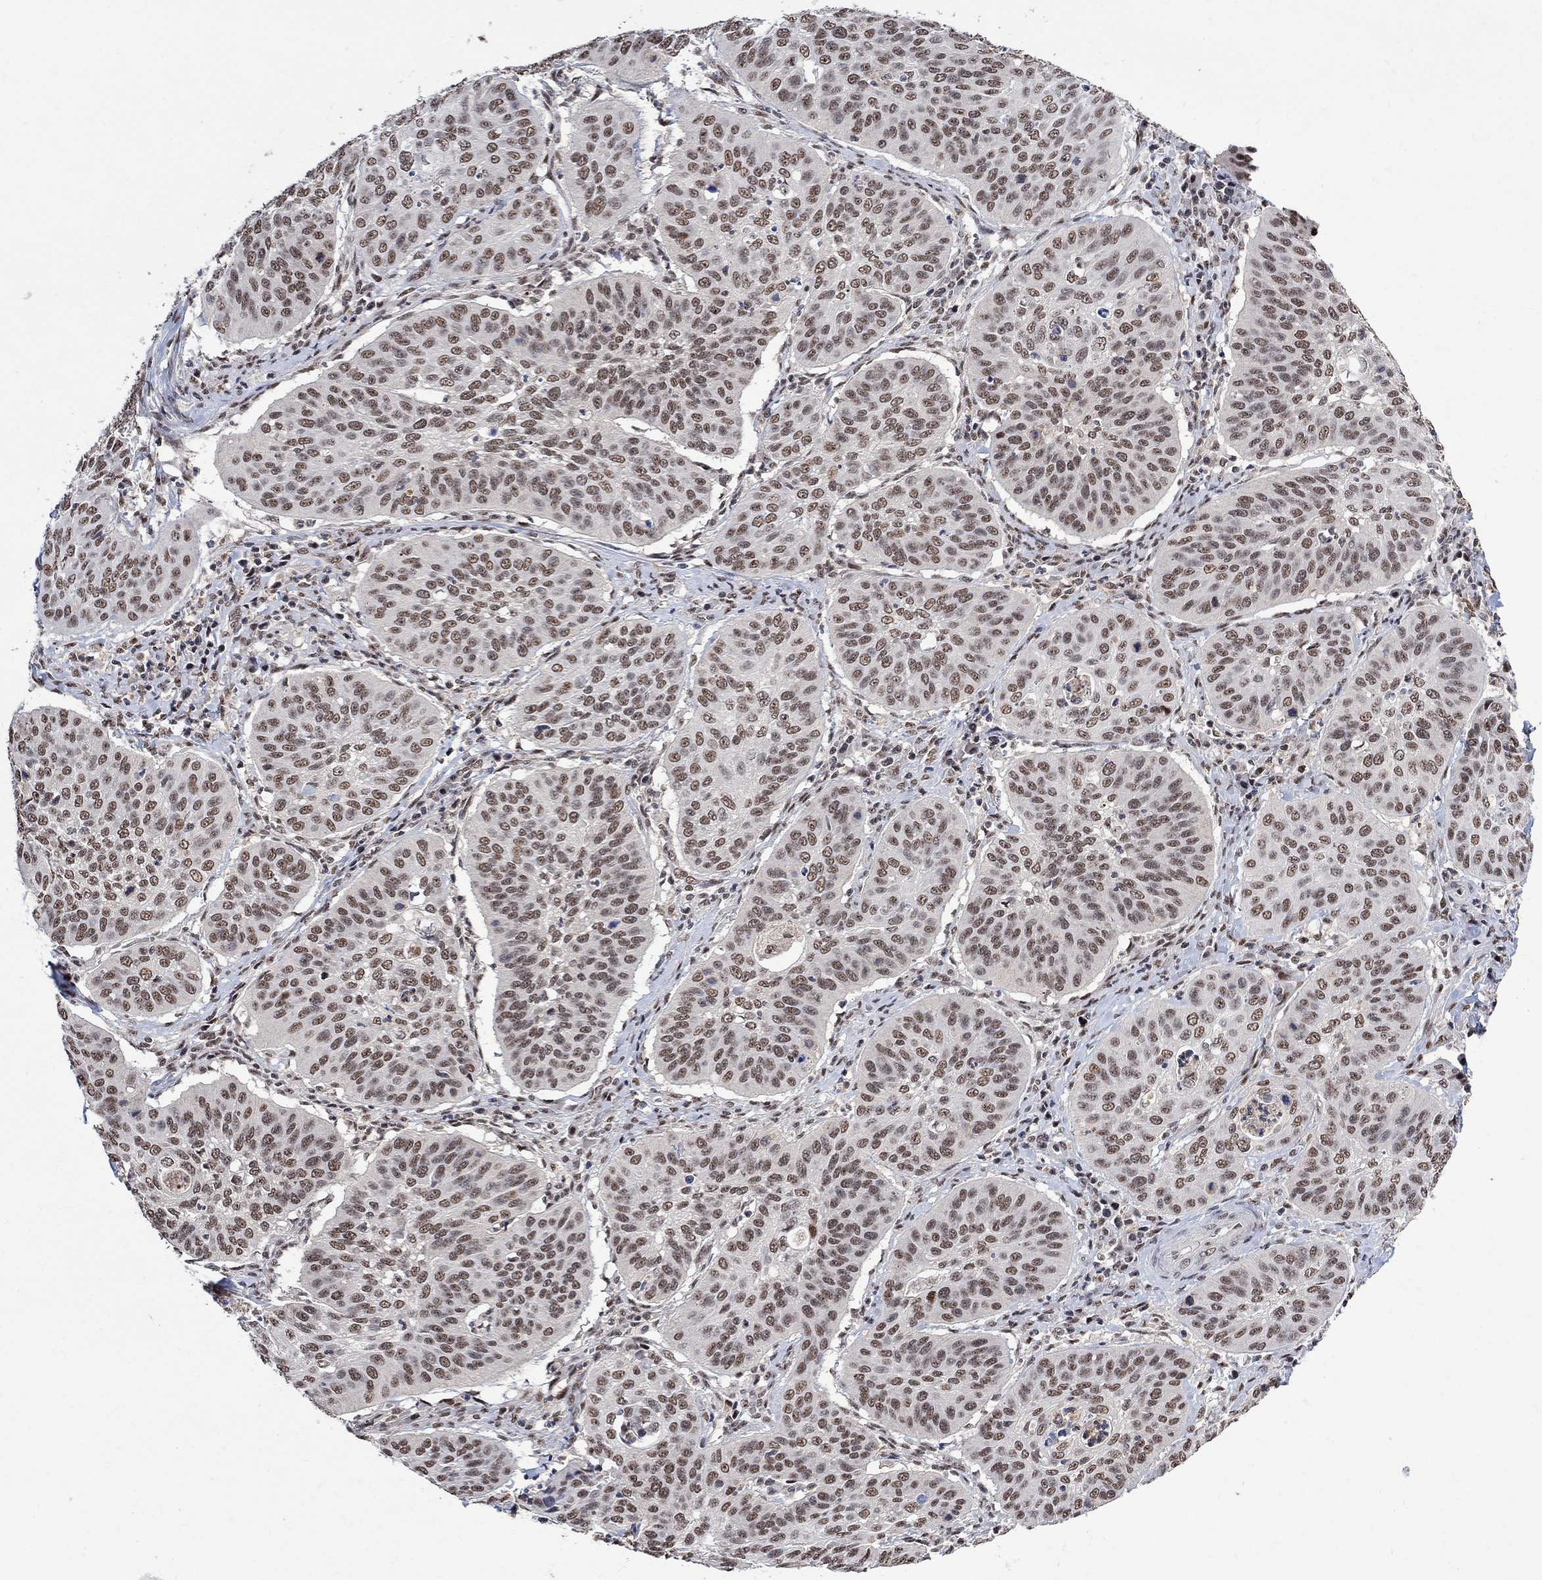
{"staining": {"intensity": "moderate", "quantity": "25%-75%", "location": "nuclear"}, "tissue": "cervical cancer", "cell_type": "Tumor cells", "image_type": "cancer", "snomed": [{"axis": "morphology", "description": "Normal tissue, NOS"}, {"axis": "morphology", "description": "Squamous cell carcinoma, NOS"}, {"axis": "topography", "description": "Cervix"}], "caption": "Cervical squamous cell carcinoma stained for a protein (brown) displays moderate nuclear positive positivity in approximately 25%-75% of tumor cells.", "gene": "E4F1", "patient": {"sex": "female", "age": 39}}